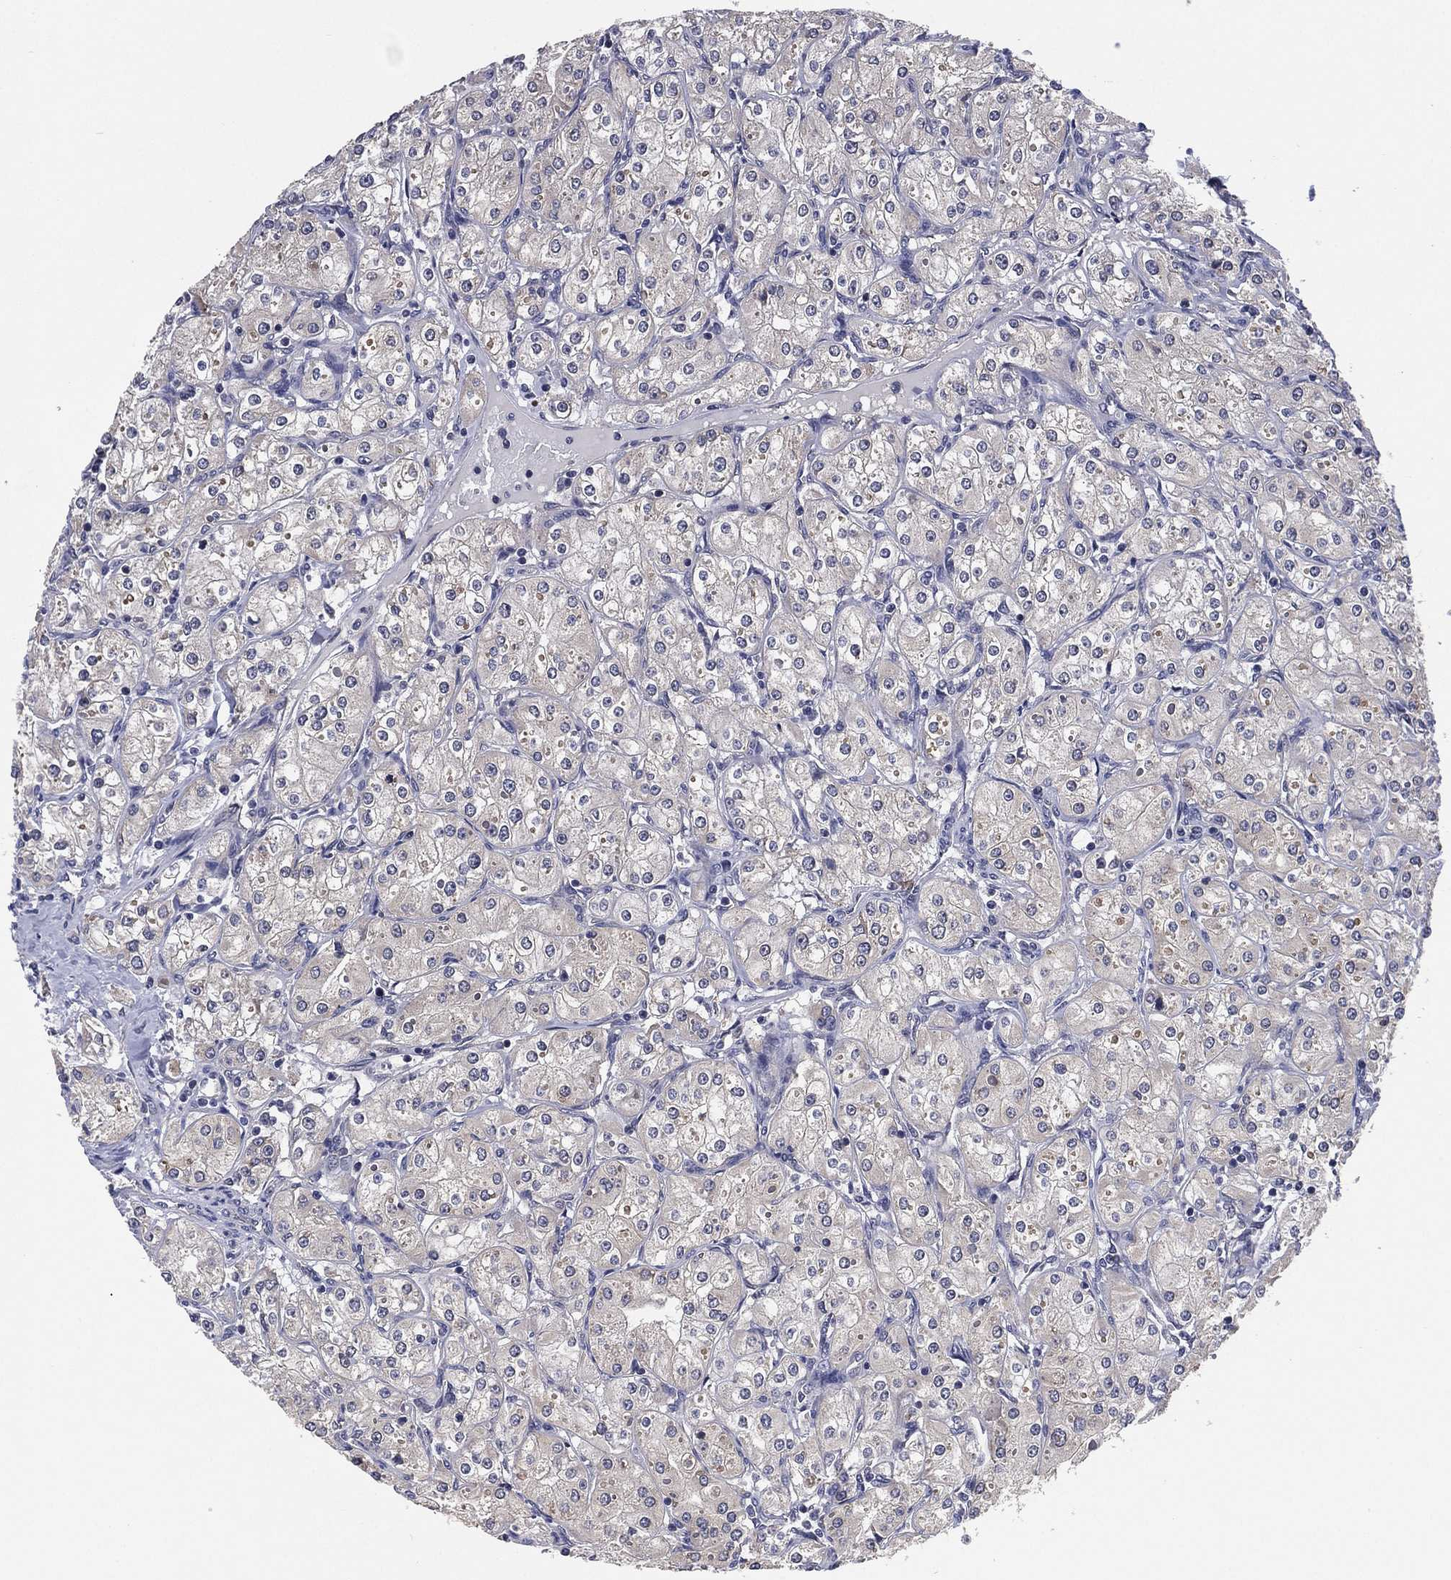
{"staining": {"intensity": "negative", "quantity": "none", "location": "none"}, "tissue": "renal cancer", "cell_type": "Tumor cells", "image_type": "cancer", "snomed": [{"axis": "morphology", "description": "Adenocarcinoma, NOS"}, {"axis": "topography", "description": "Kidney"}], "caption": "IHC image of neoplastic tissue: human renal adenocarcinoma stained with DAB demonstrates no significant protein staining in tumor cells.", "gene": "SELENOO", "patient": {"sex": "male", "age": 77}}